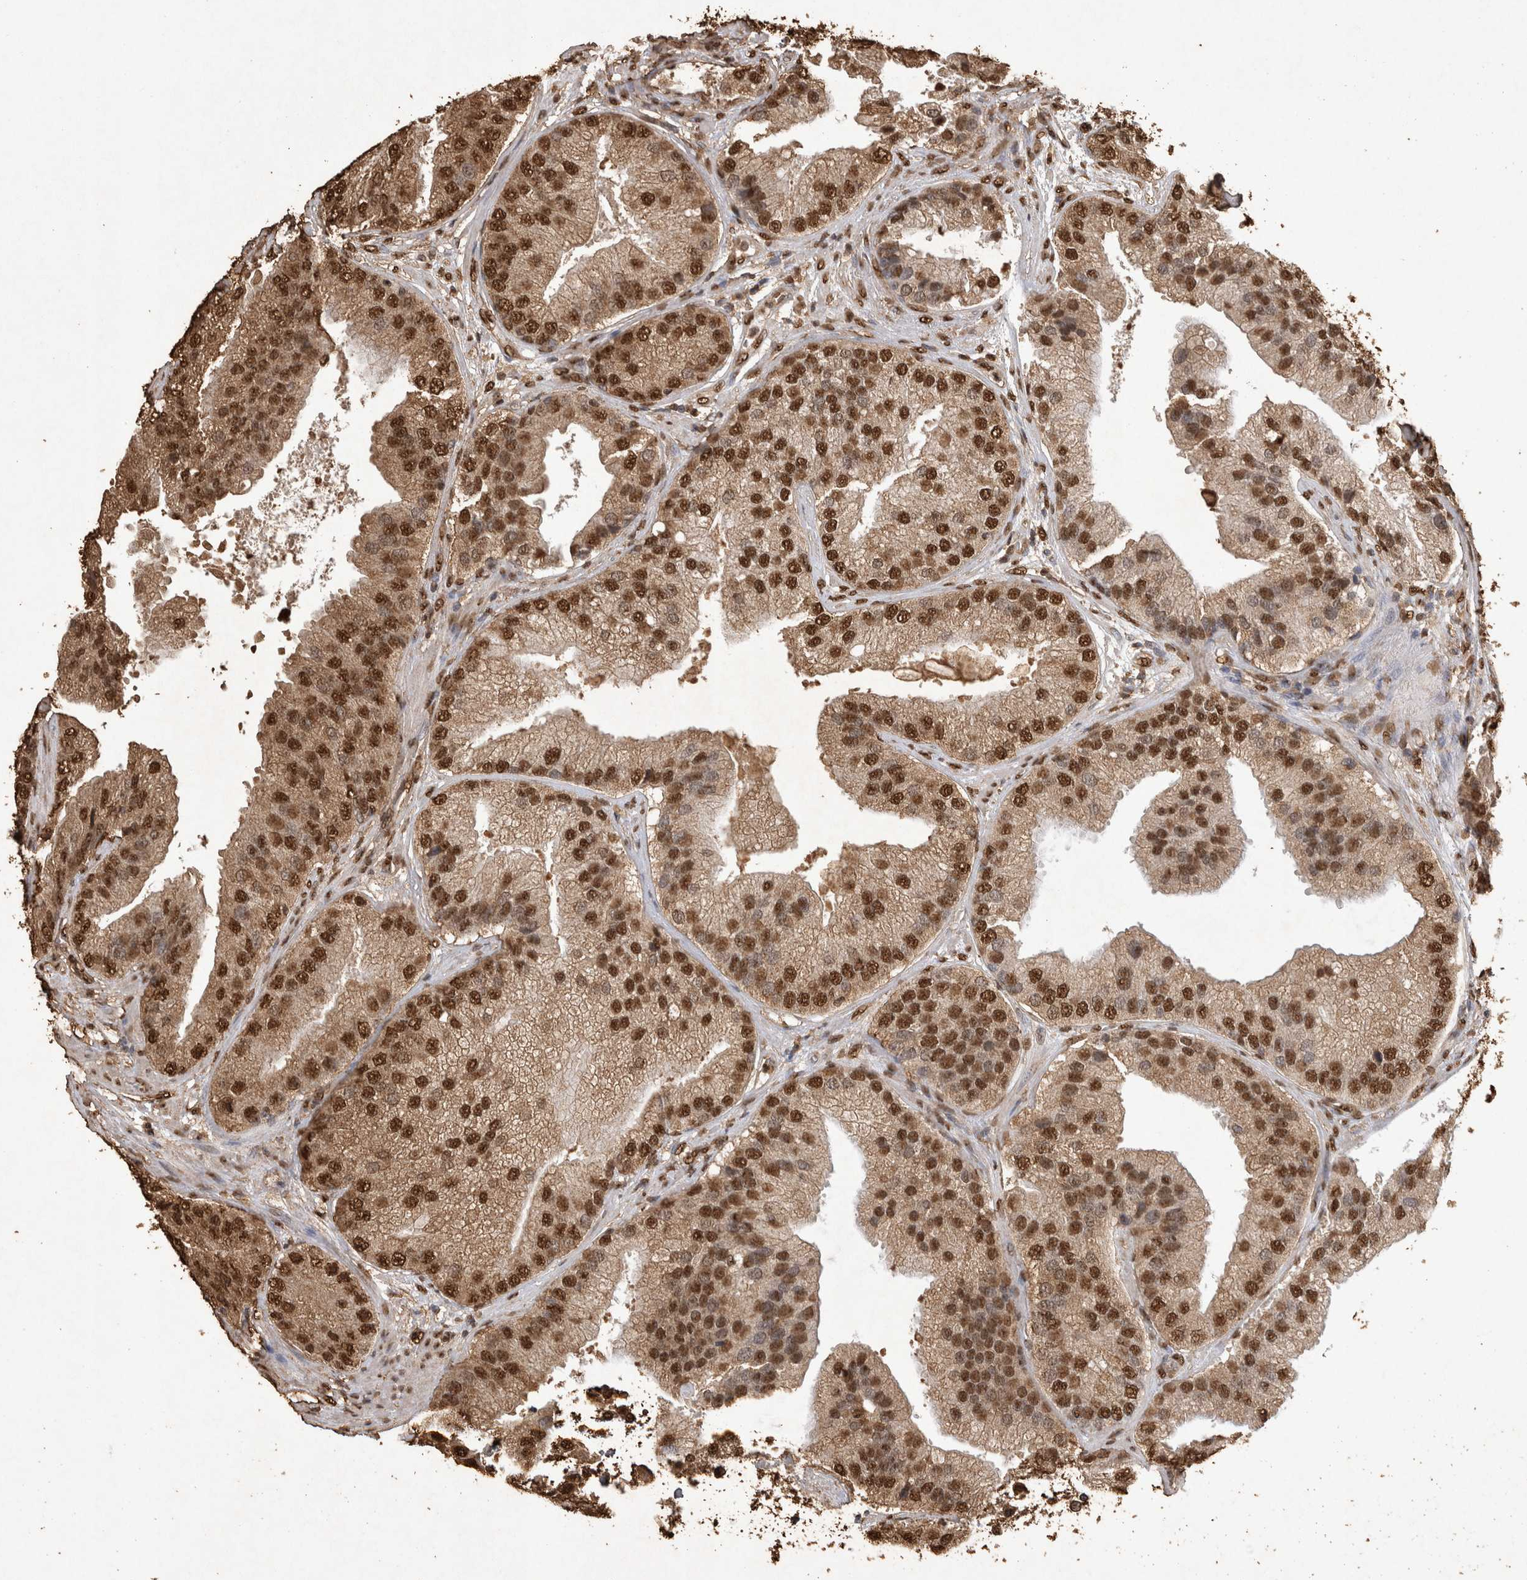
{"staining": {"intensity": "strong", "quantity": ">75%", "location": "cytoplasmic/membranous,nuclear"}, "tissue": "prostate cancer", "cell_type": "Tumor cells", "image_type": "cancer", "snomed": [{"axis": "morphology", "description": "Adenocarcinoma, High grade"}, {"axis": "topography", "description": "Prostate"}], "caption": "An immunohistochemistry image of tumor tissue is shown. Protein staining in brown shows strong cytoplasmic/membranous and nuclear positivity in prostate high-grade adenocarcinoma within tumor cells.", "gene": "OAS2", "patient": {"sex": "male", "age": 70}}